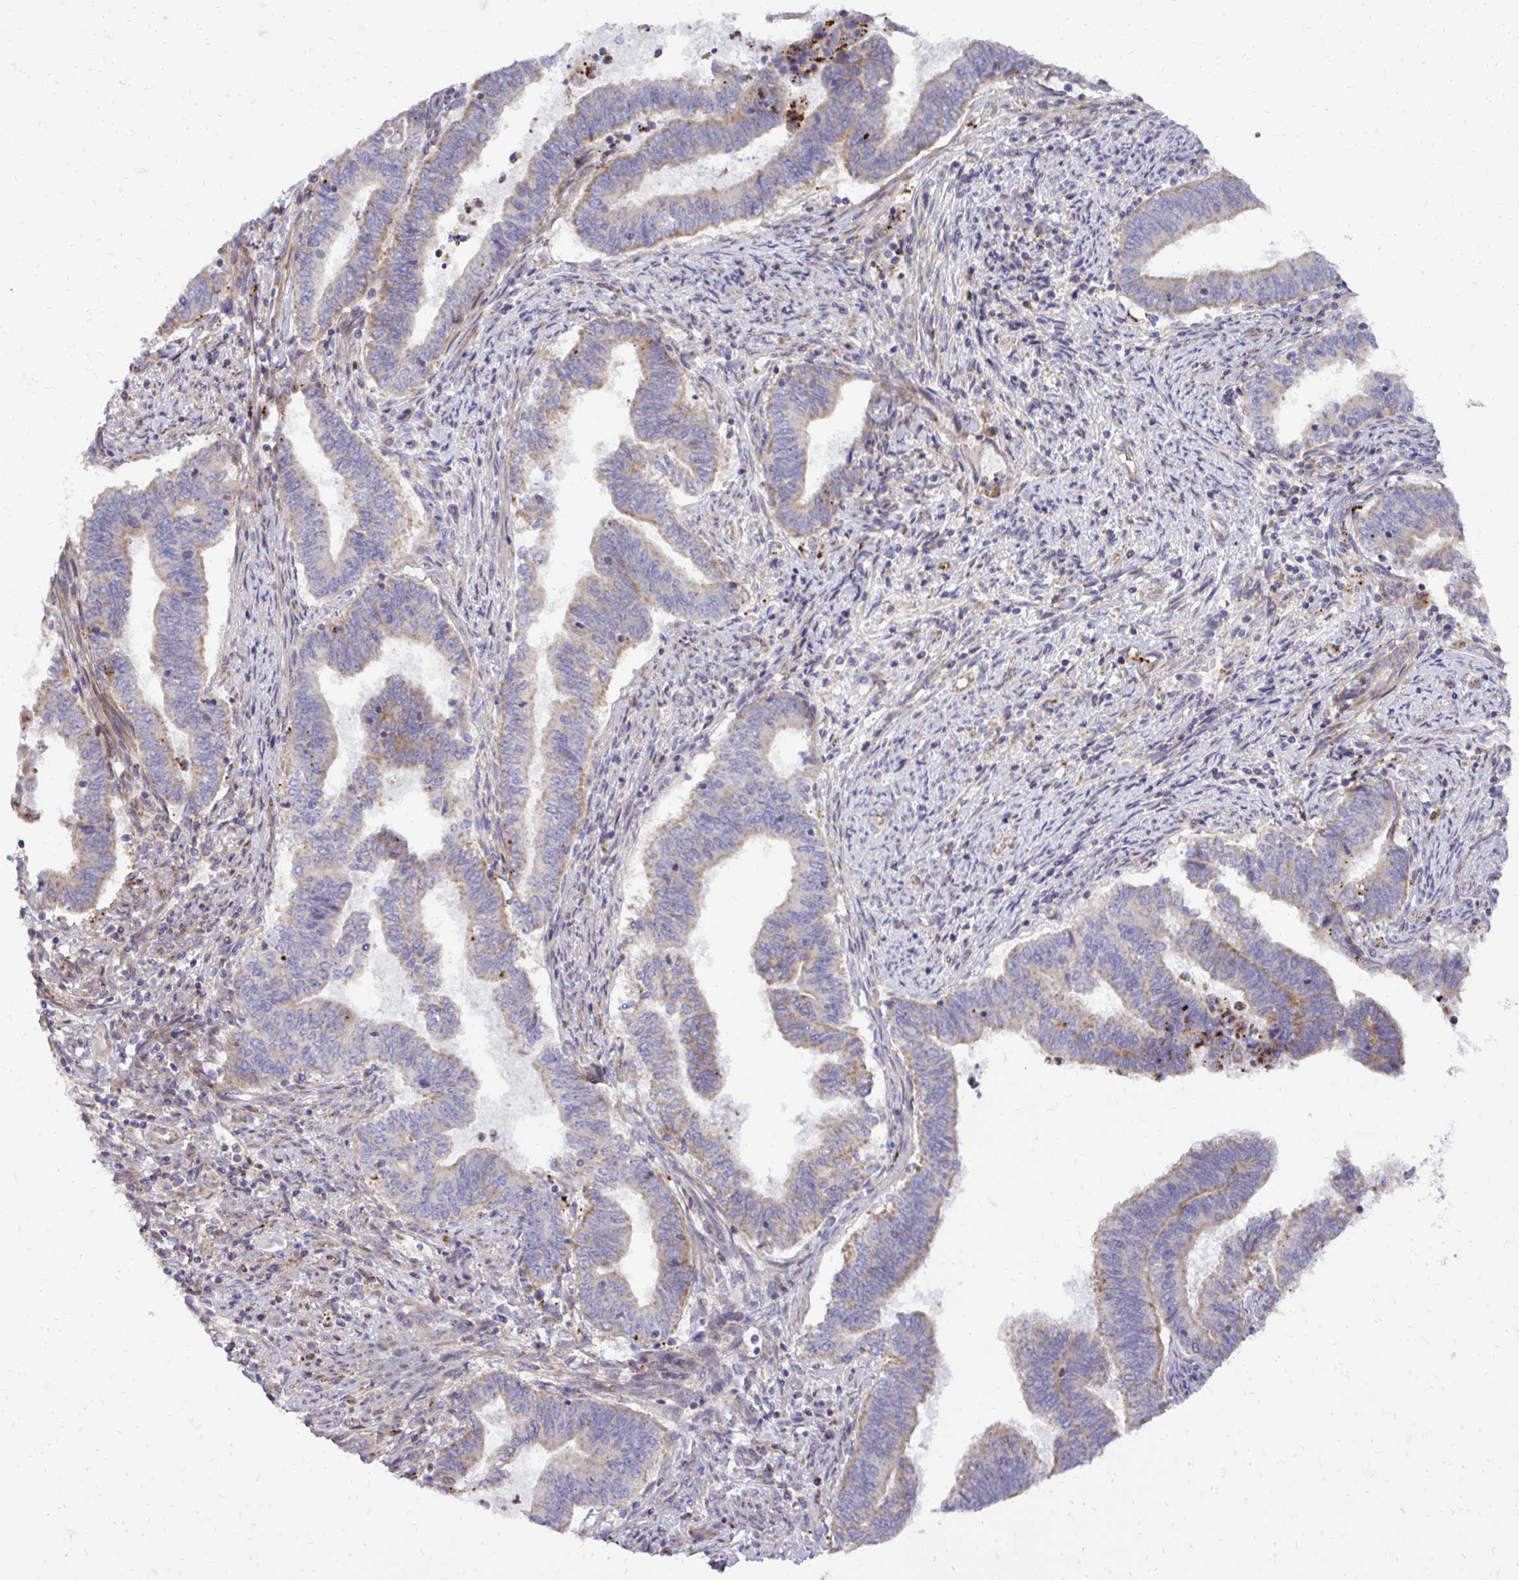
{"staining": {"intensity": "weak", "quantity": "25%-75%", "location": "cytoplasmic/membranous"}, "tissue": "endometrial cancer", "cell_type": "Tumor cells", "image_type": "cancer", "snomed": [{"axis": "morphology", "description": "Adenocarcinoma, NOS"}, {"axis": "topography", "description": "Endometrium"}], "caption": "Endometrial cancer (adenocarcinoma) was stained to show a protein in brown. There is low levels of weak cytoplasmic/membranous expression in approximately 25%-75% of tumor cells.", "gene": "ABCC3", "patient": {"sex": "female", "age": 65}}